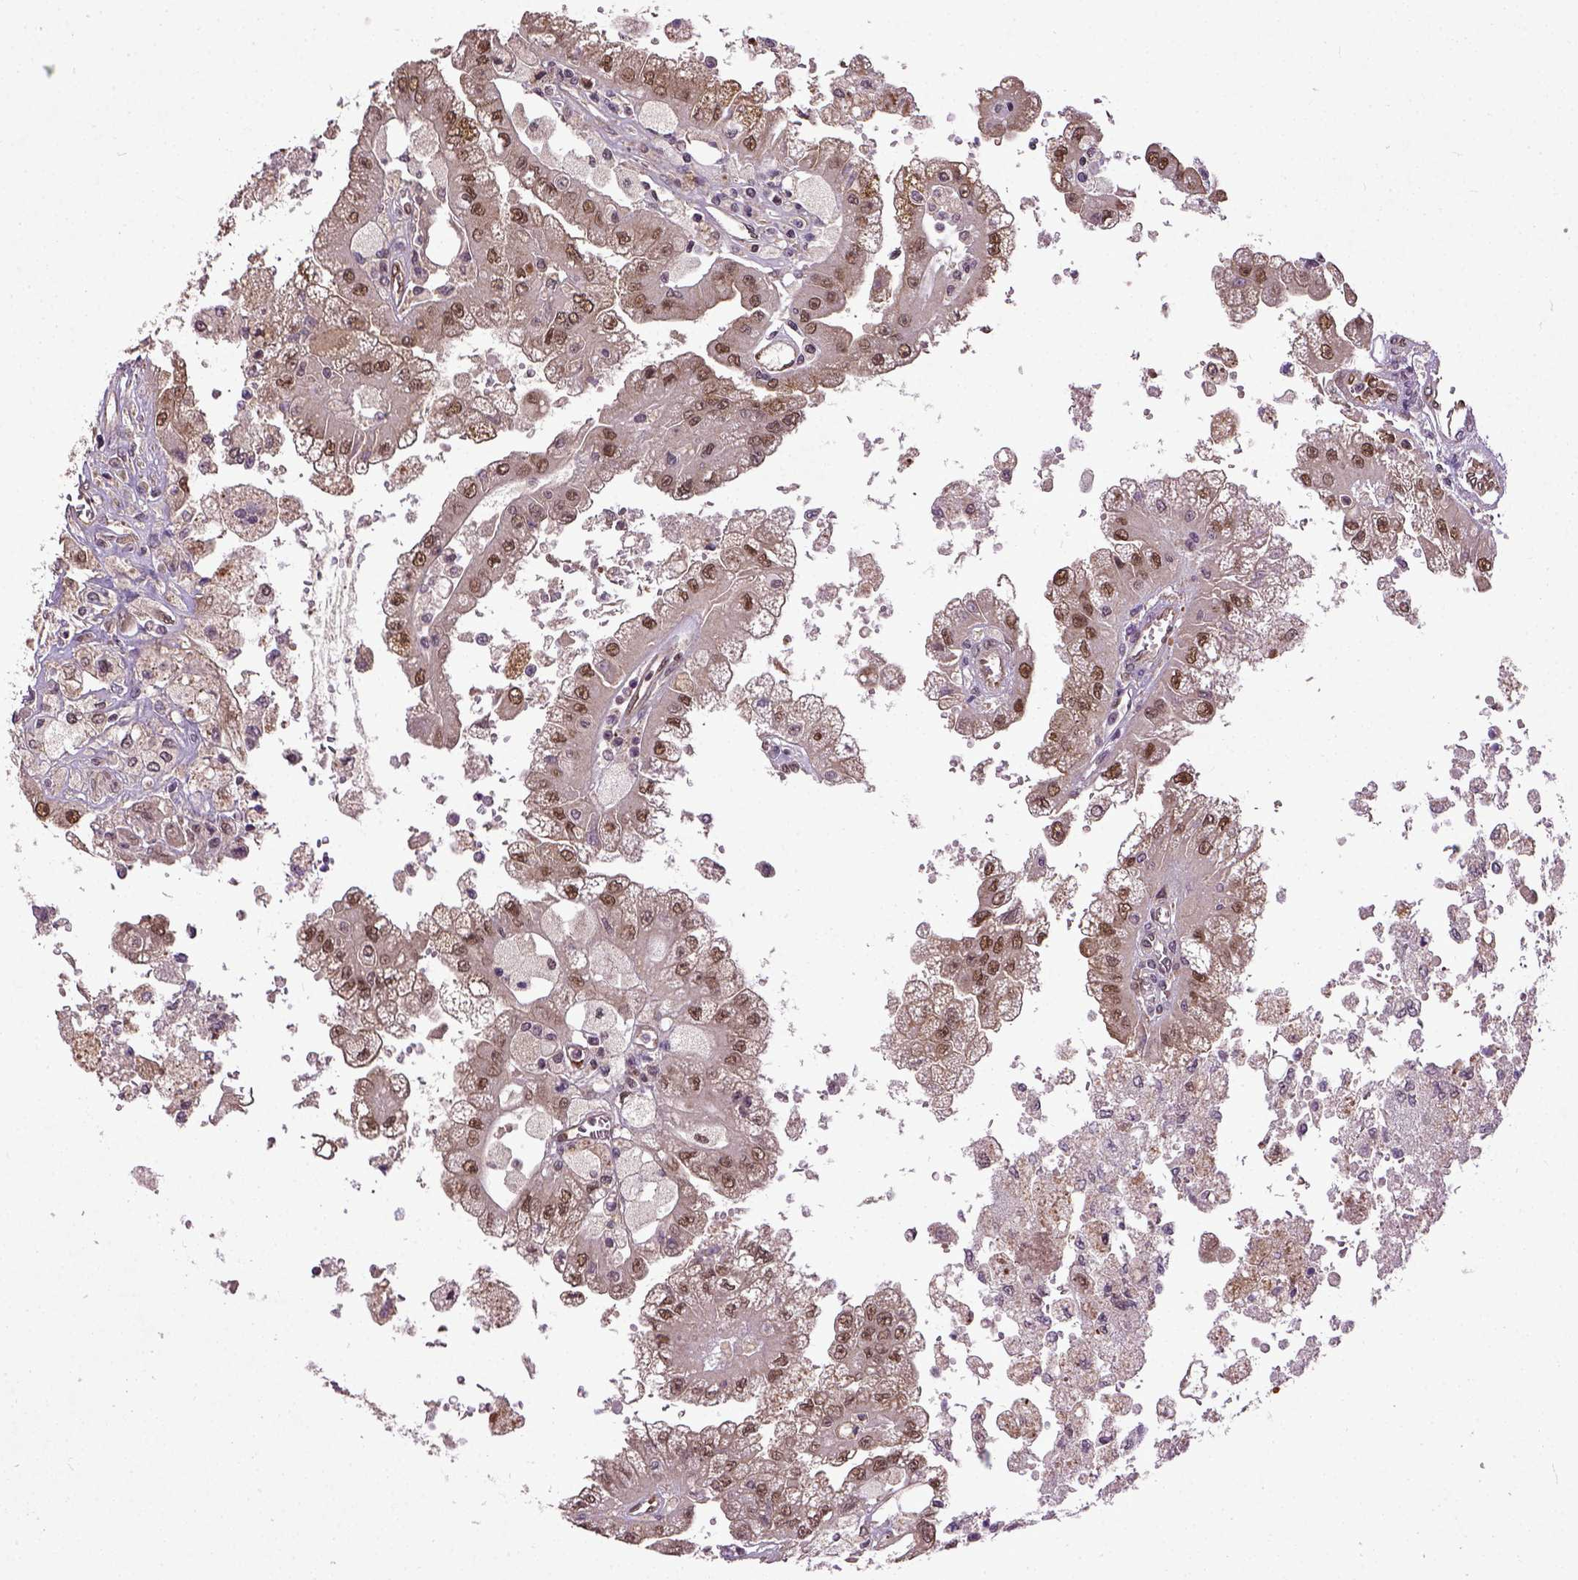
{"staining": {"intensity": "moderate", "quantity": ">75%", "location": "nuclear"}, "tissue": "renal cancer", "cell_type": "Tumor cells", "image_type": "cancer", "snomed": [{"axis": "morphology", "description": "Adenocarcinoma, NOS"}, {"axis": "topography", "description": "Kidney"}], "caption": "This is an image of immunohistochemistry staining of renal adenocarcinoma, which shows moderate staining in the nuclear of tumor cells.", "gene": "UBA3", "patient": {"sex": "male", "age": 58}}